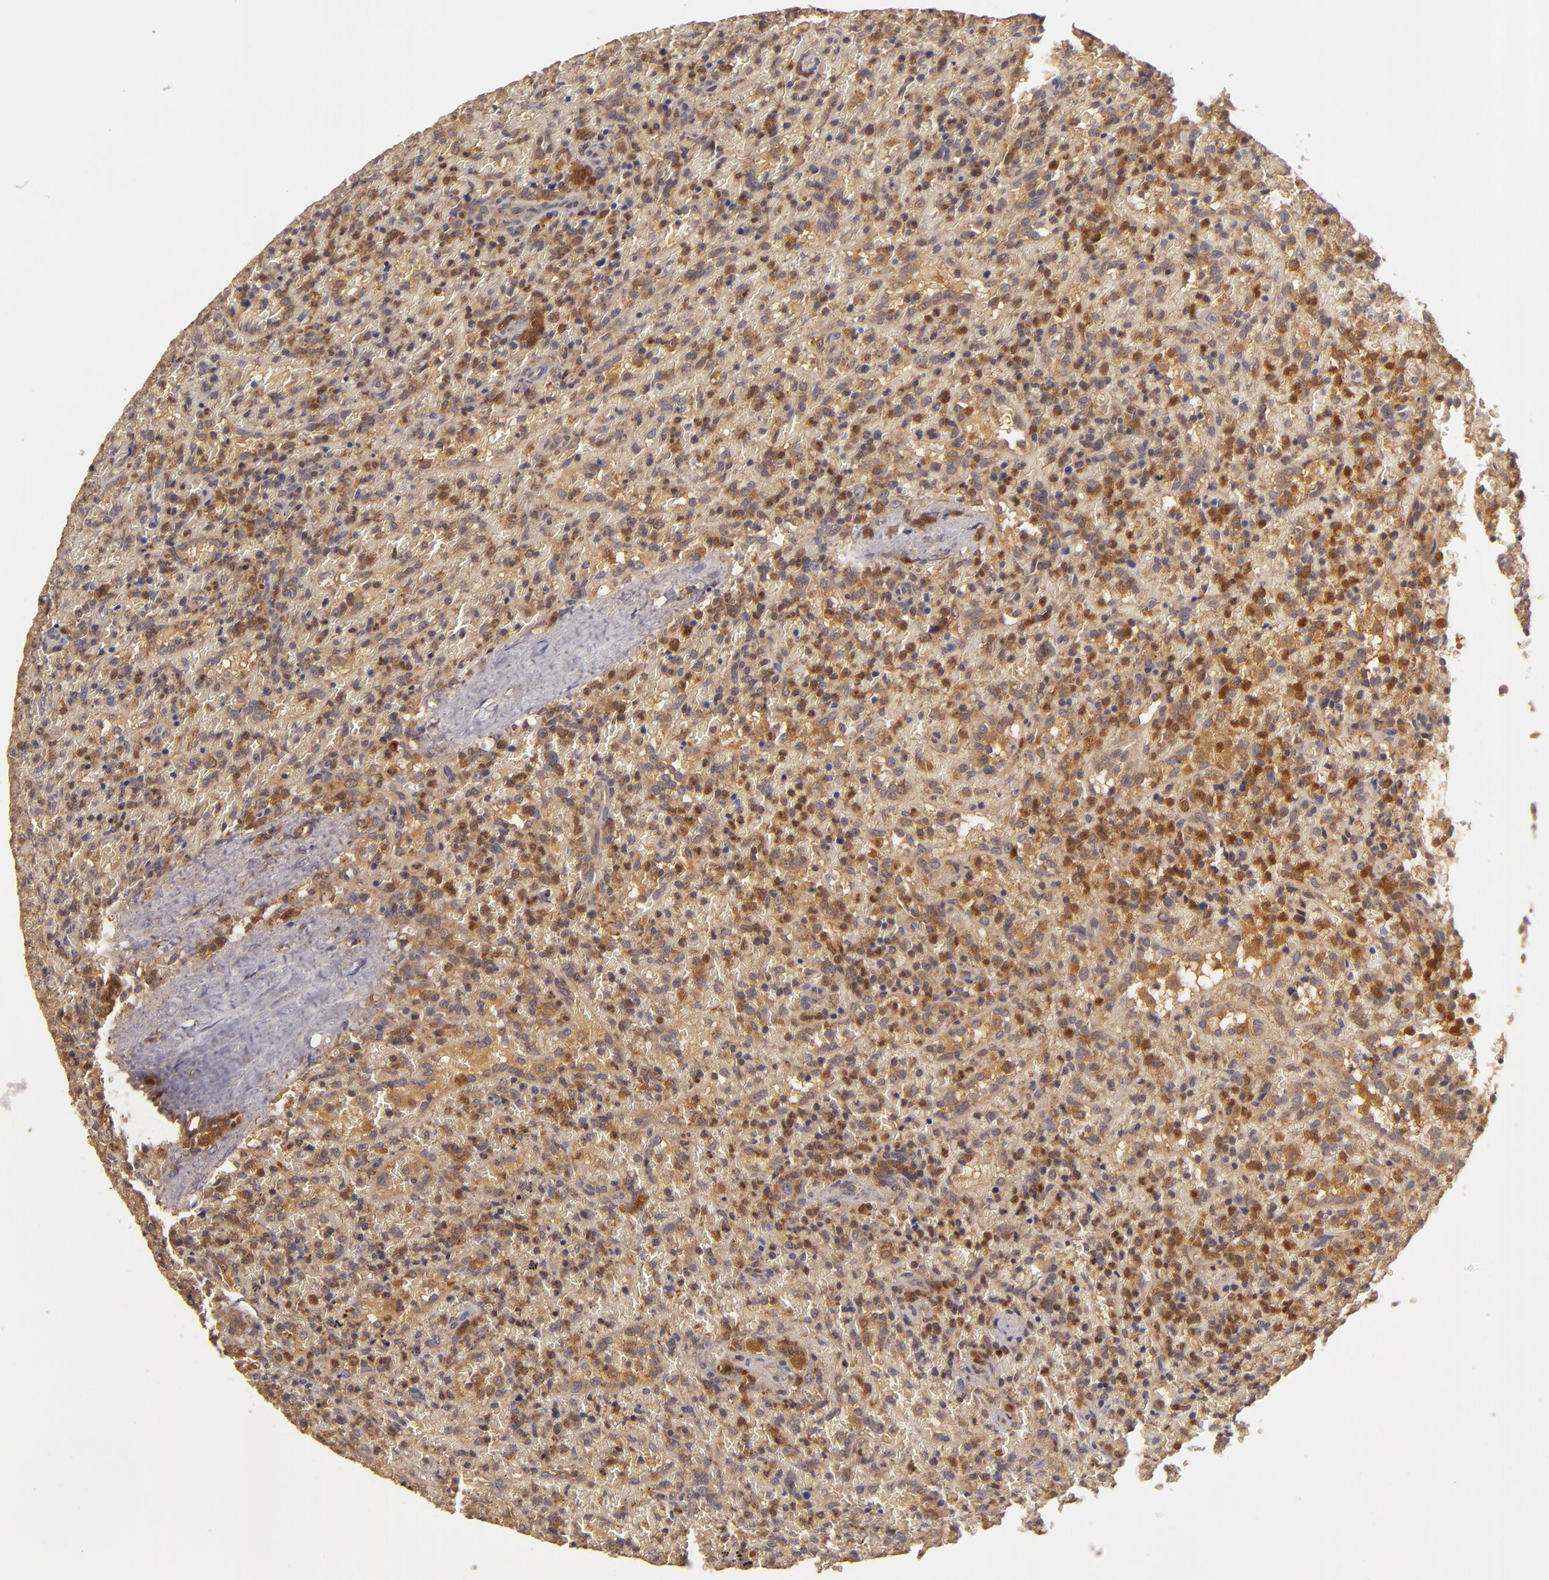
{"staining": {"intensity": "strong", "quantity": ">75%", "location": "cytoplasmic/membranous"}, "tissue": "lymphoma", "cell_type": "Tumor cells", "image_type": "cancer", "snomed": [{"axis": "morphology", "description": "Malignant lymphoma, non-Hodgkin's type, High grade"}, {"axis": "topography", "description": "Spleen"}, {"axis": "topography", "description": "Lymph node"}], "caption": "Immunohistochemical staining of lymphoma displays high levels of strong cytoplasmic/membranous protein expression in approximately >75% of tumor cells.", "gene": "PRKCD", "patient": {"sex": "female", "age": 70}}